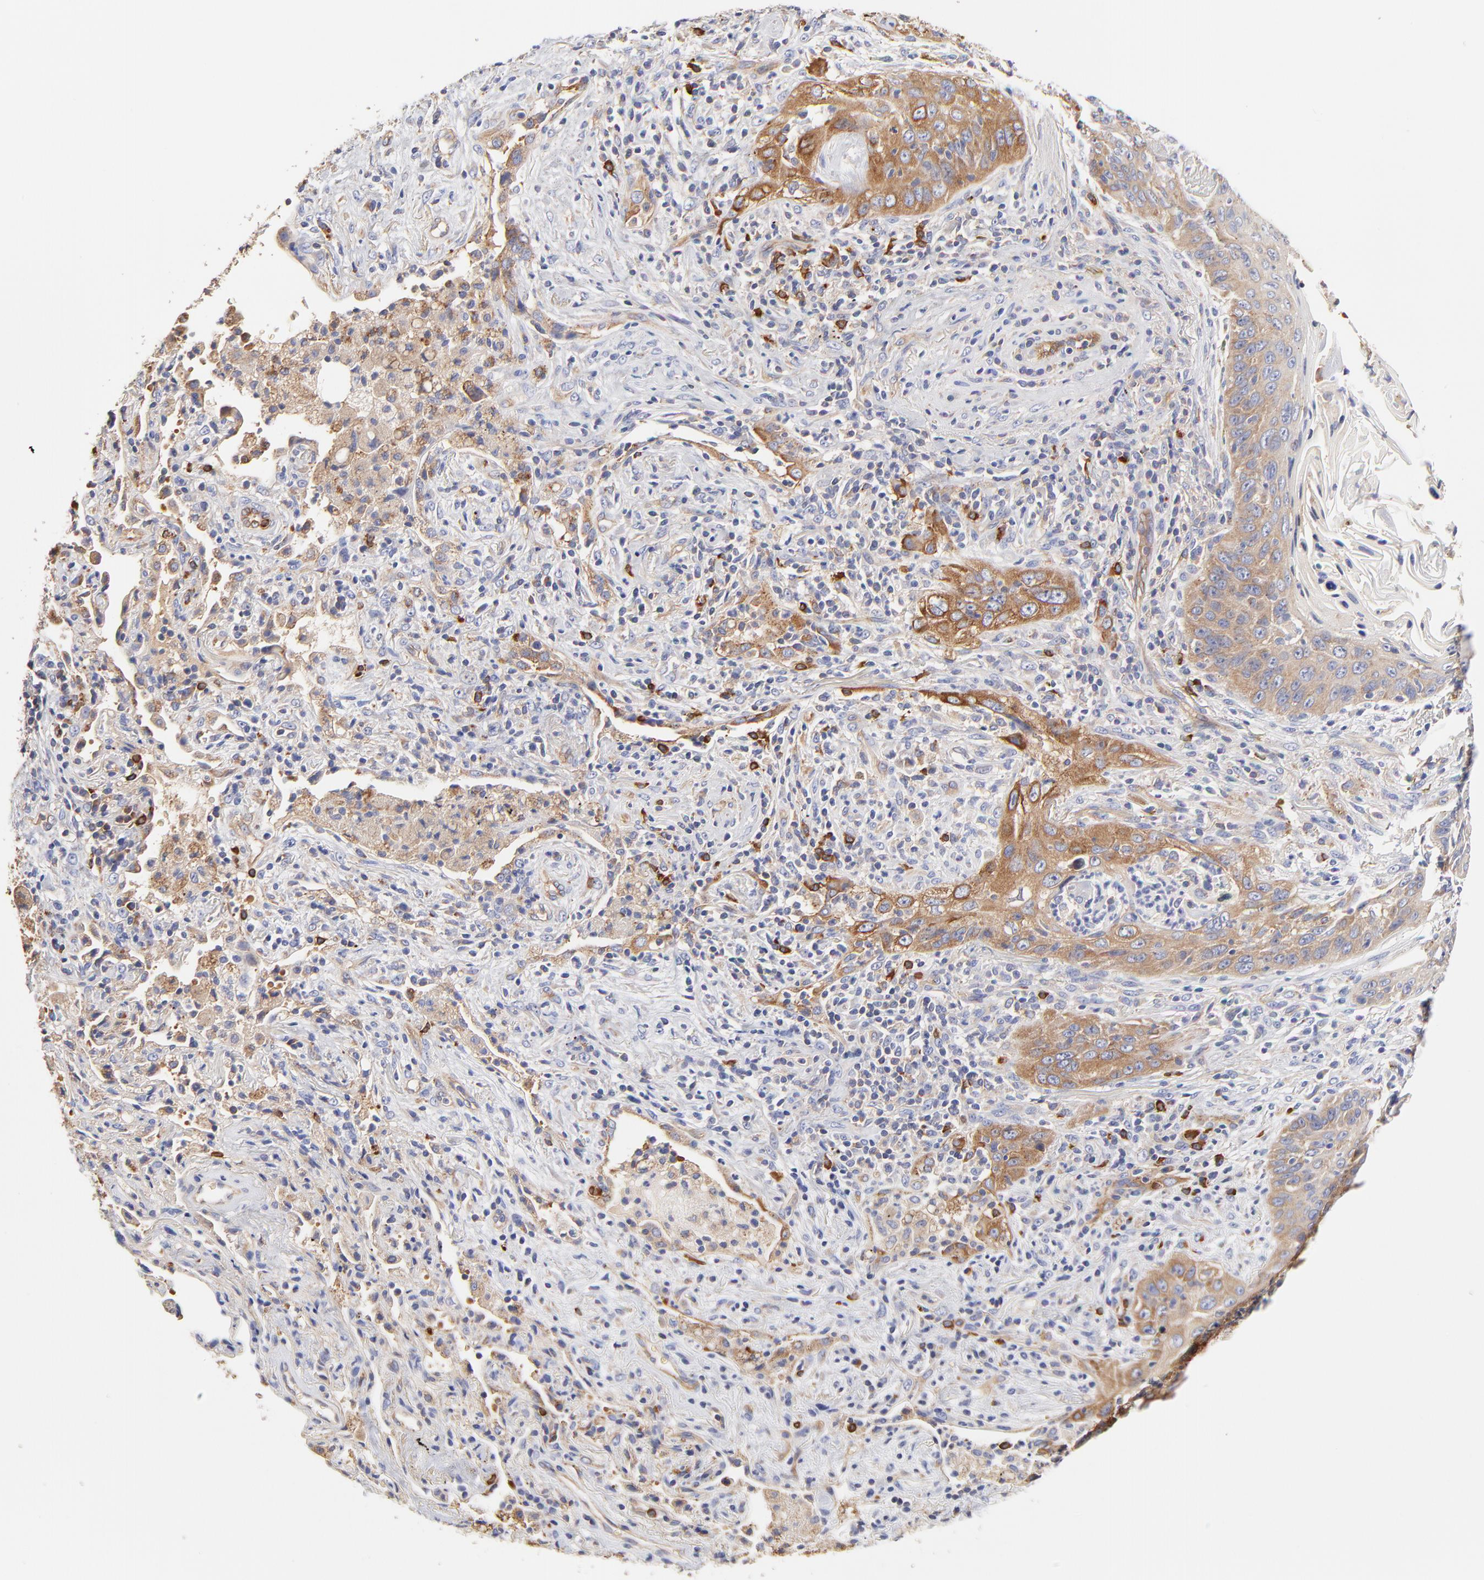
{"staining": {"intensity": "moderate", "quantity": ">75%", "location": "cytoplasmic/membranous"}, "tissue": "lung cancer", "cell_type": "Tumor cells", "image_type": "cancer", "snomed": [{"axis": "morphology", "description": "Squamous cell carcinoma, NOS"}, {"axis": "topography", "description": "Lung"}], "caption": "Approximately >75% of tumor cells in human lung cancer (squamous cell carcinoma) show moderate cytoplasmic/membranous protein positivity as visualized by brown immunohistochemical staining.", "gene": "CD2AP", "patient": {"sex": "female", "age": 67}}